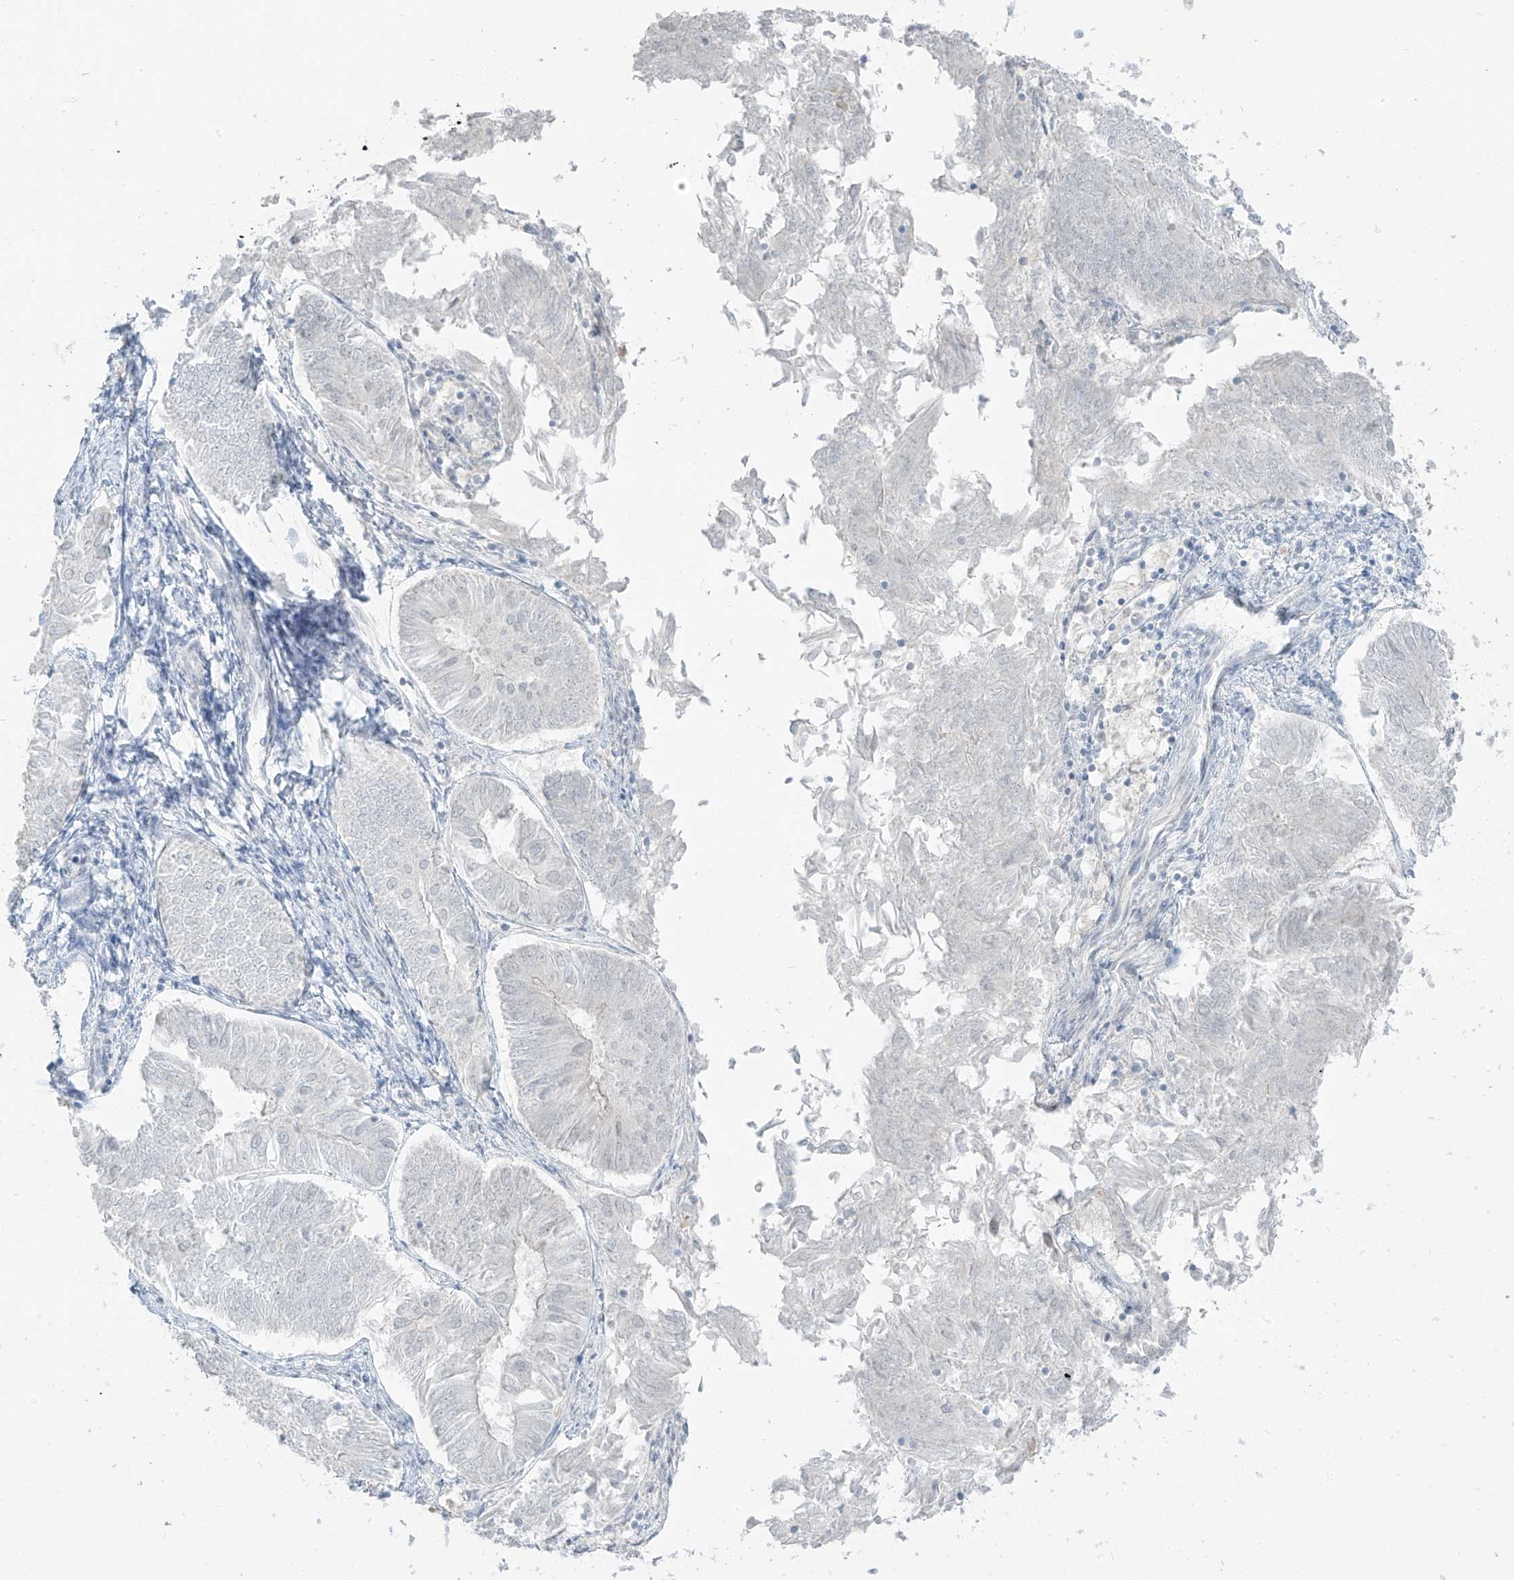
{"staining": {"intensity": "negative", "quantity": "none", "location": "none"}, "tissue": "endometrial cancer", "cell_type": "Tumor cells", "image_type": "cancer", "snomed": [{"axis": "morphology", "description": "Adenocarcinoma, NOS"}, {"axis": "topography", "description": "Endometrium"}], "caption": "Endometrial cancer (adenocarcinoma) was stained to show a protein in brown. There is no significant staining in tumor cells. (Immunohistochemistry (ihc), brightfield microscopy, high magnification).", "gene": "PRDM6", "patient": {"sex": "female", "age": 58}}